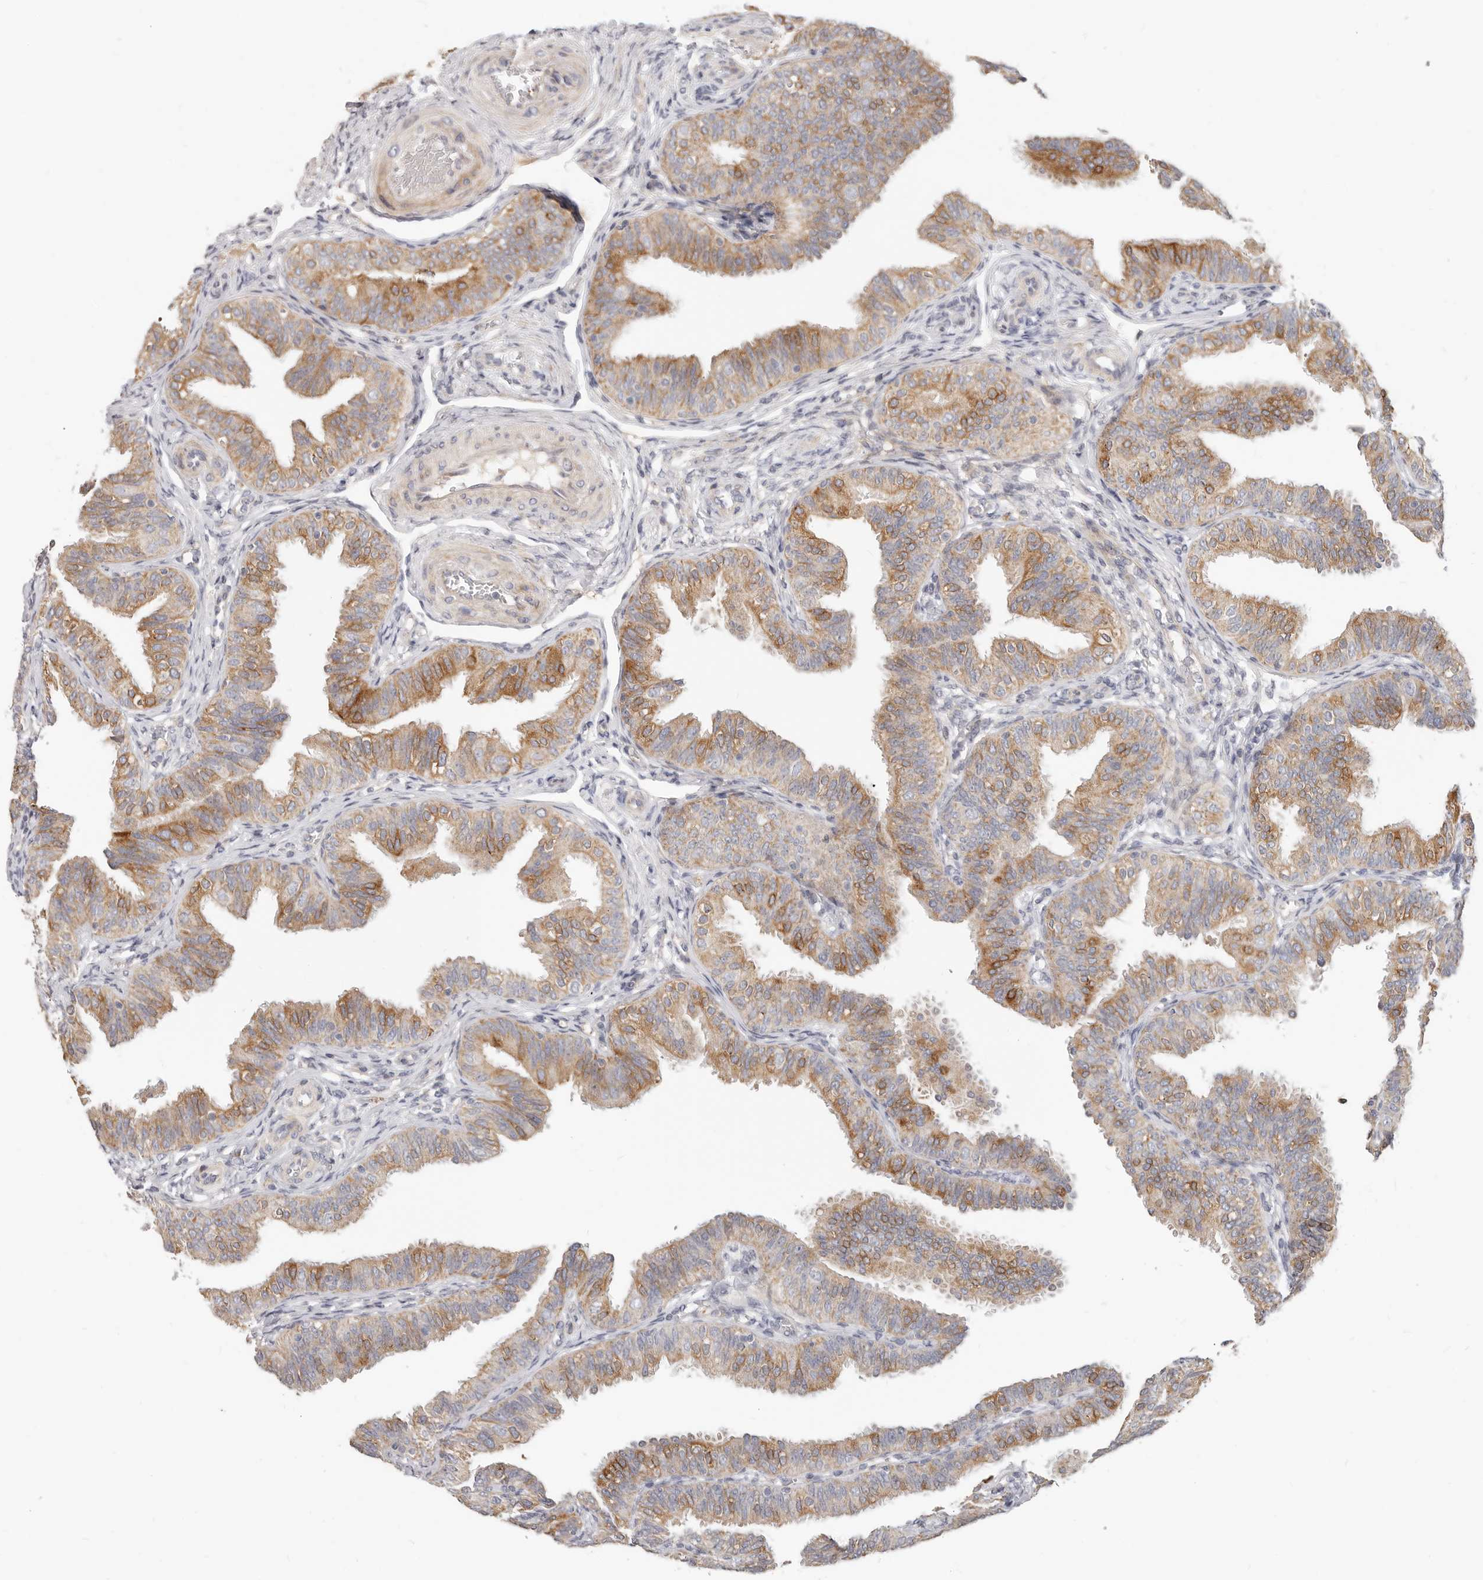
{"staining": {"intensity": "moderate", "quantity": ">75%", "location": "cytoplasmic/membranous"}, "tissue": "fallopian tube", "cell_type": "Glandular cells", "image_type": "normal", "snomed": [{"axis": "morphology", "description": "Normal tissue, NOS"}, {"axis": "topography", "description": "Fallopian tube"}], "caption": "Fallopian tube stained for a protein (brown) reveals moderate cytoplasmic/membranous positive positivity in approximately >75% of glandular cells.", "gene": "TFB2M", "patient": {"sex": "female", "age": 35}}